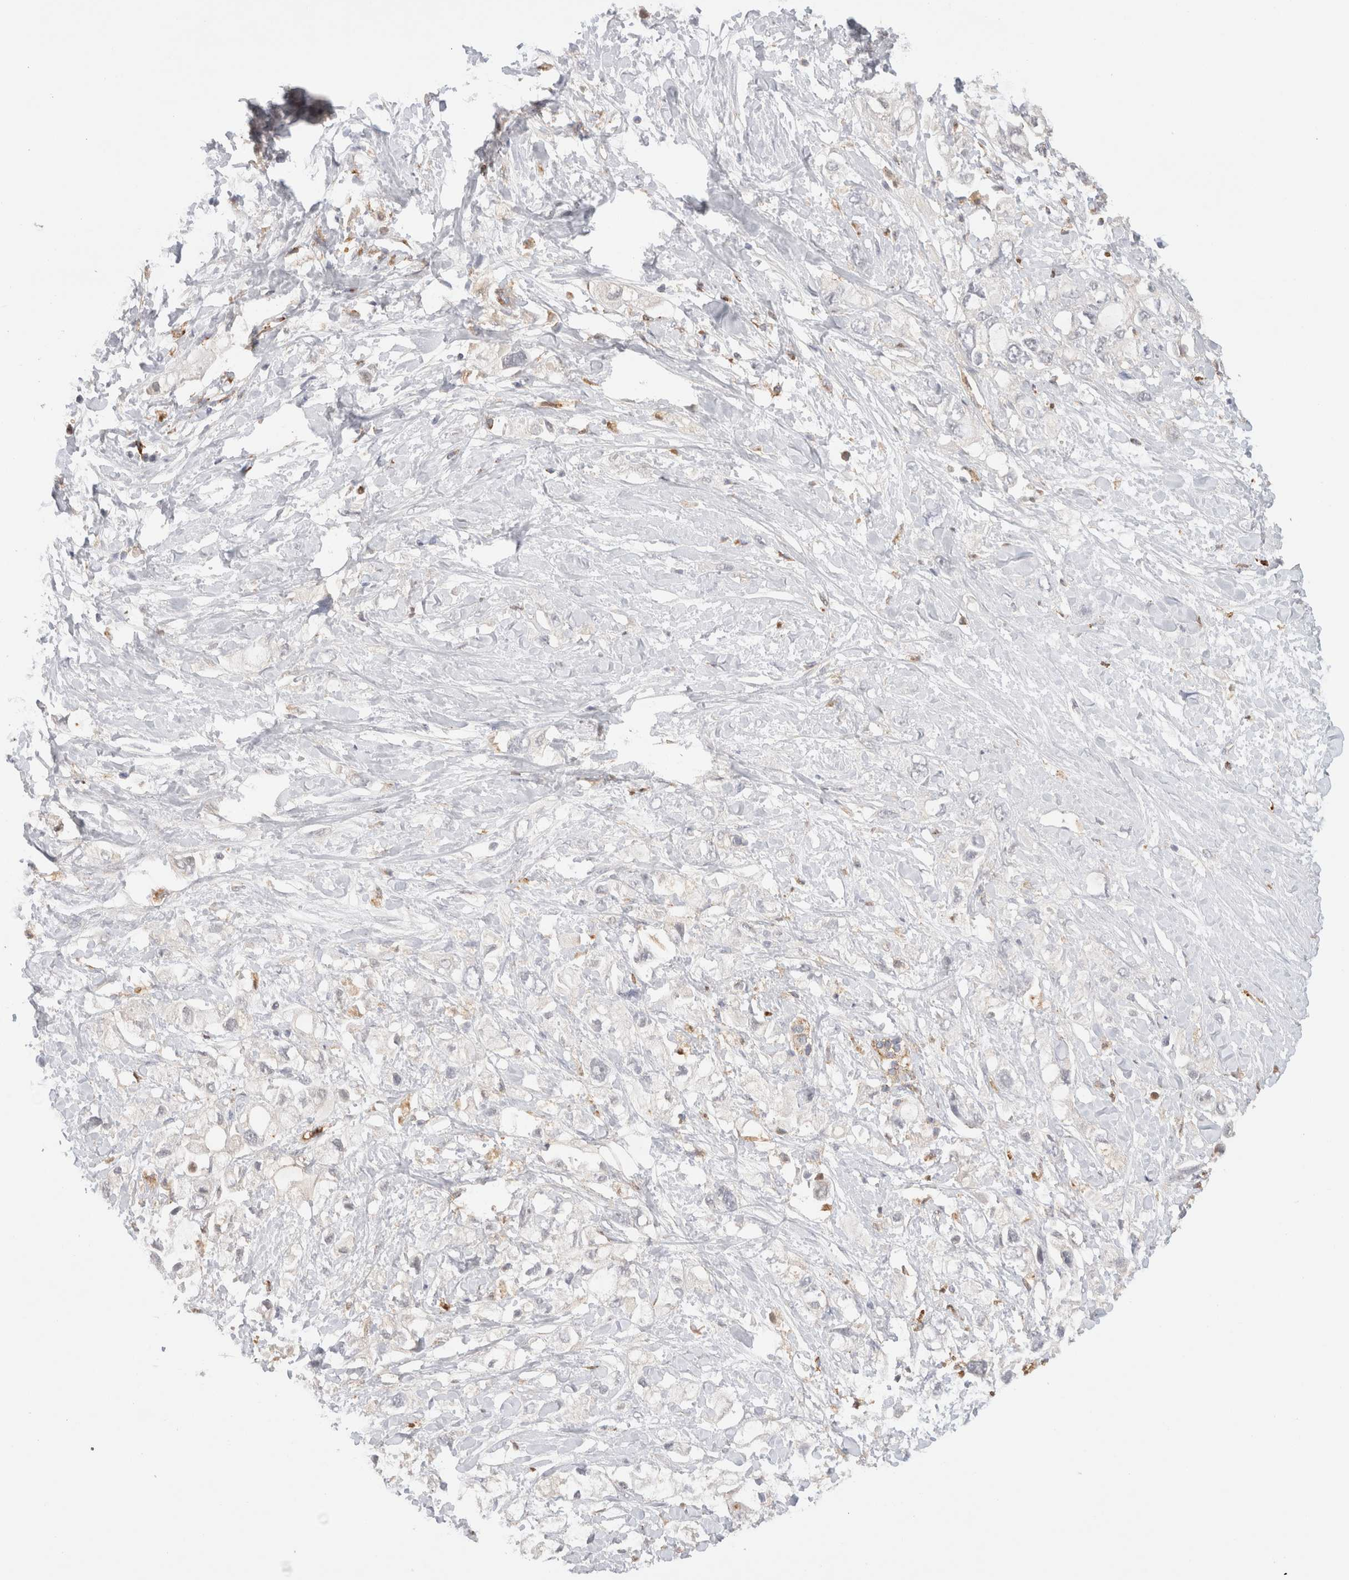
{"staining": {"intensity": "moderate", "quantity": "<25%", "location": "cytoplasmic/membranous"}, "tissue": "pancreatic cancer", "cell_type": "Tumor cells", "image_type": "cancer", "snomed": [{"axis": "morphology", "description": "Adenocarcinoma, NOS"}, {"axis": "topography", "description": "Pancreas"}], "caption": "This is a photomicrograph of immunohistochemistry staining of pancreatic cancer, which shows moderate positivity in the cytoplasmic/membranous of tumor cells.", "gene": "GNS", "patient": {"sex": "female", "age": 56}}